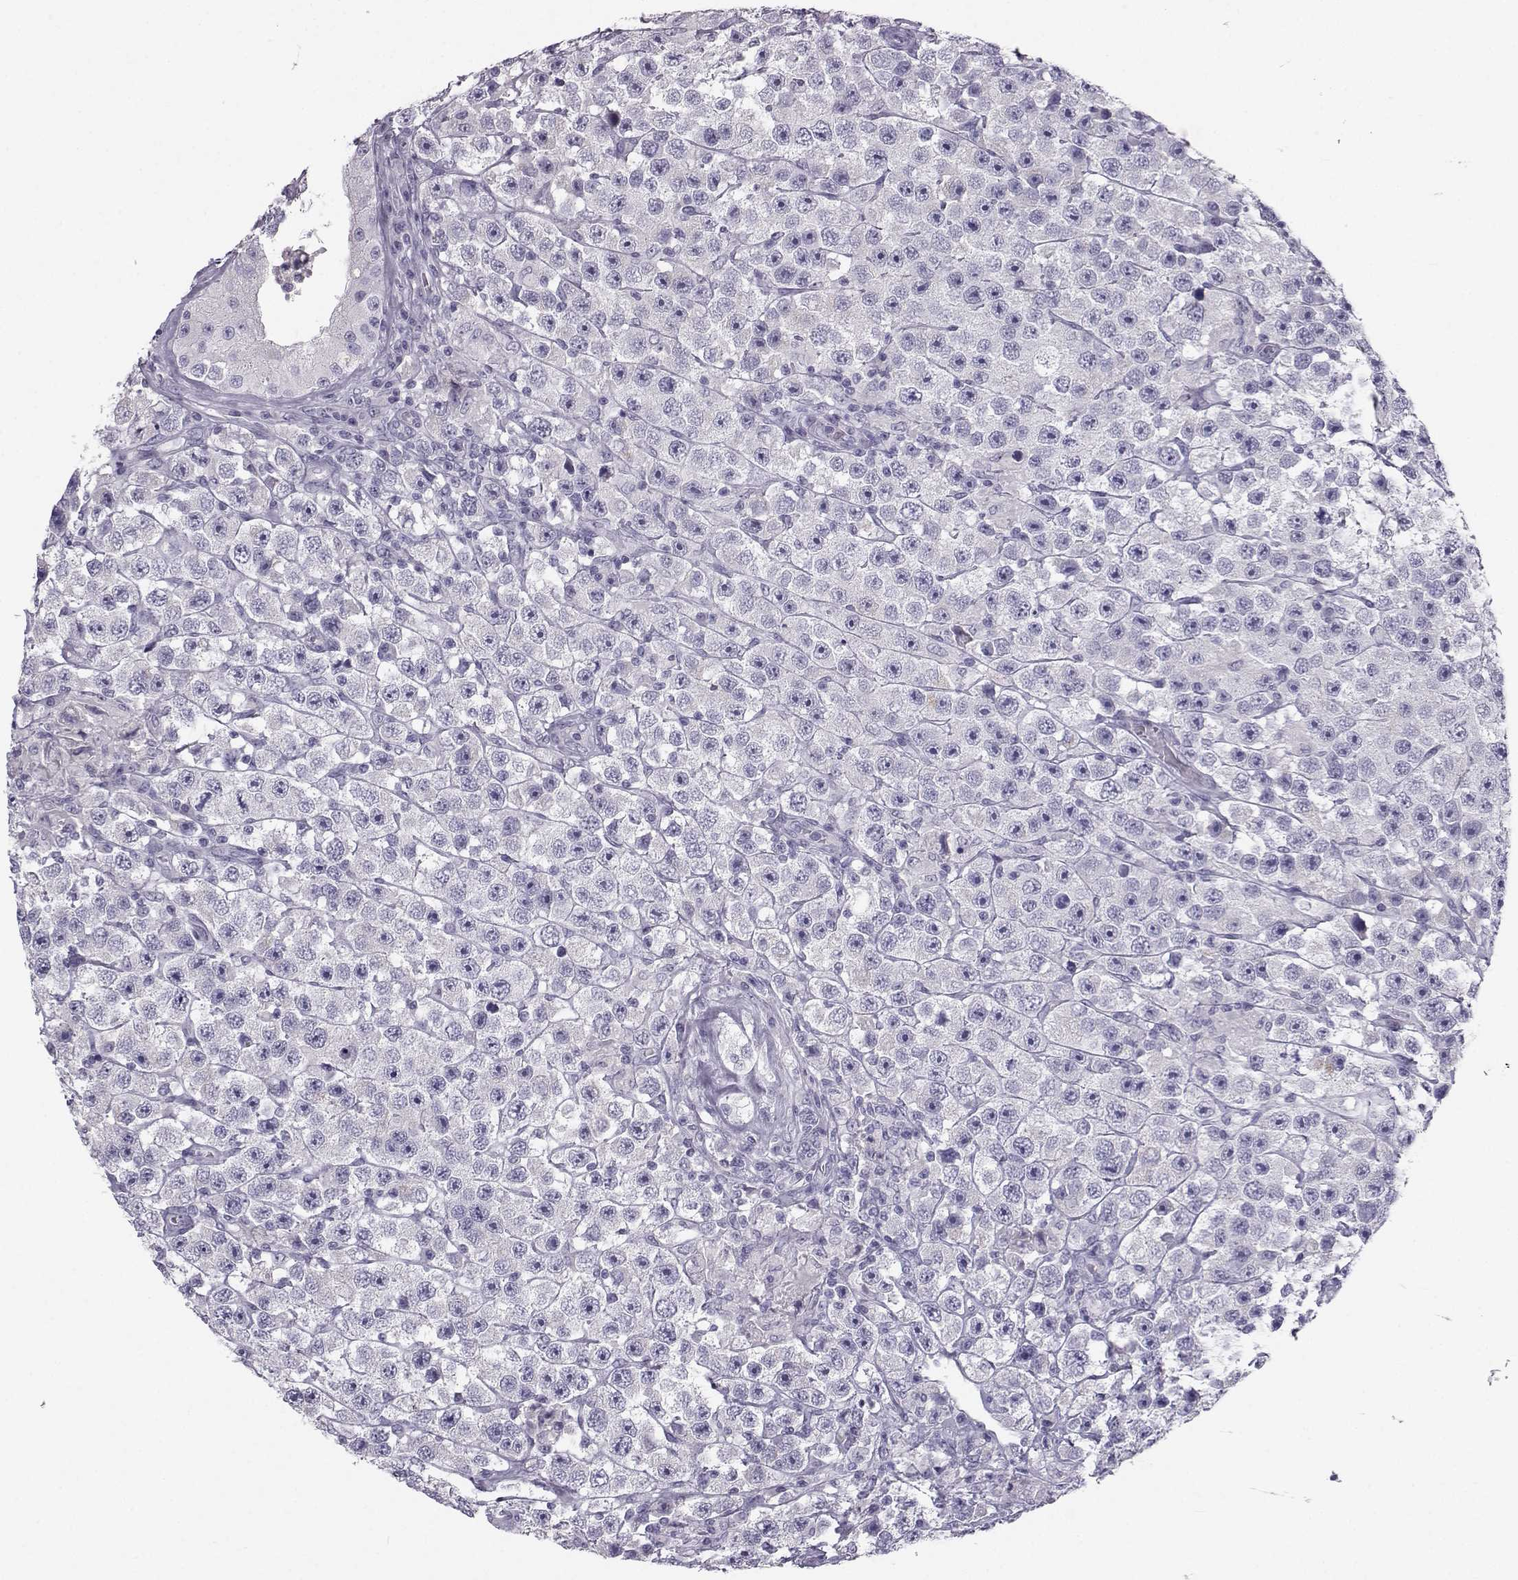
{"staining": {"intensity": "negative", "quantity": "none", "location": "none"}, "tissue": "testis cancer", "cell_type": "Tumor cells", "image_type": "cancer", "snomed": [{"axis": "morphology", "description": "Seminoma, NOS"}, {"axis": "topography", "description": "Testis"}], "caption": "Immunohistochemistry image of testis cancer stained for a protein (brown), which shows no positivity in tumor cells.", "gene": "PCSK1N", "patient": {"sex": "male", "age": 45}}